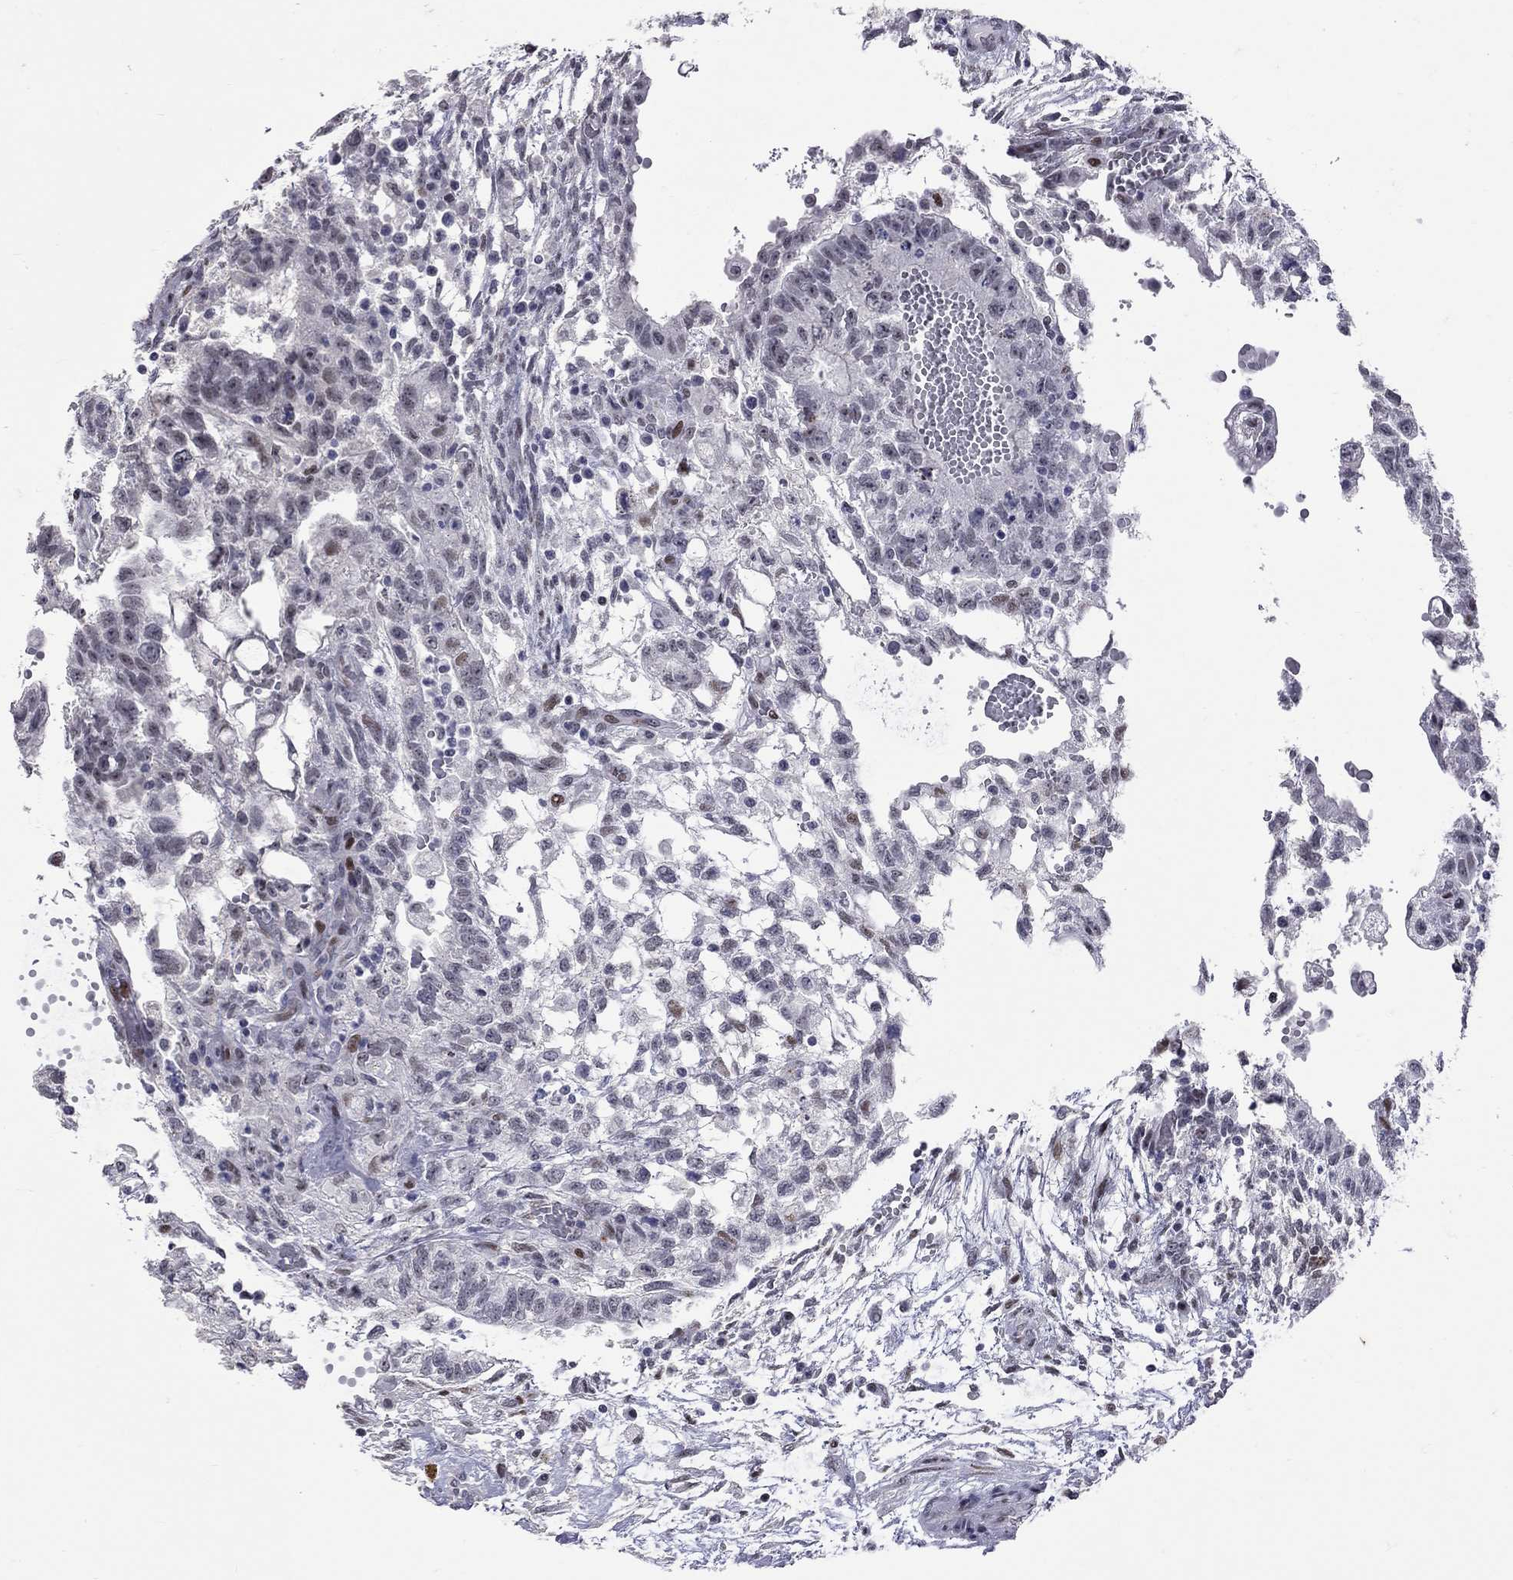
{"staining": {"intensity": "moderate", "quantity": "<25%", "location": "nuclear"}, "tissue": "testis cancer", "cell_type": "Tumor cells", "image_type": "cancer", "snomed": [{"axis": "morphology", "description": "Carcinoma, Embryonal, NOS"}, {"axis": "topography", "description": "Testis"}], "caption": "High-magnification brightfield microscopy of embryonal carcinoma (testis) stained with DAB (3,3'-diaminobenzidine) (brown) and counterstained with hematoxylin (blue). tumor cells exhibit moderate nuclear staining is identified in approximately<25% of cells. The protein of interest is shown in brown color, while the nuclei are stained blue.", "gene": "ZNF154", "patient": {"sex": "male", "age": 32}}